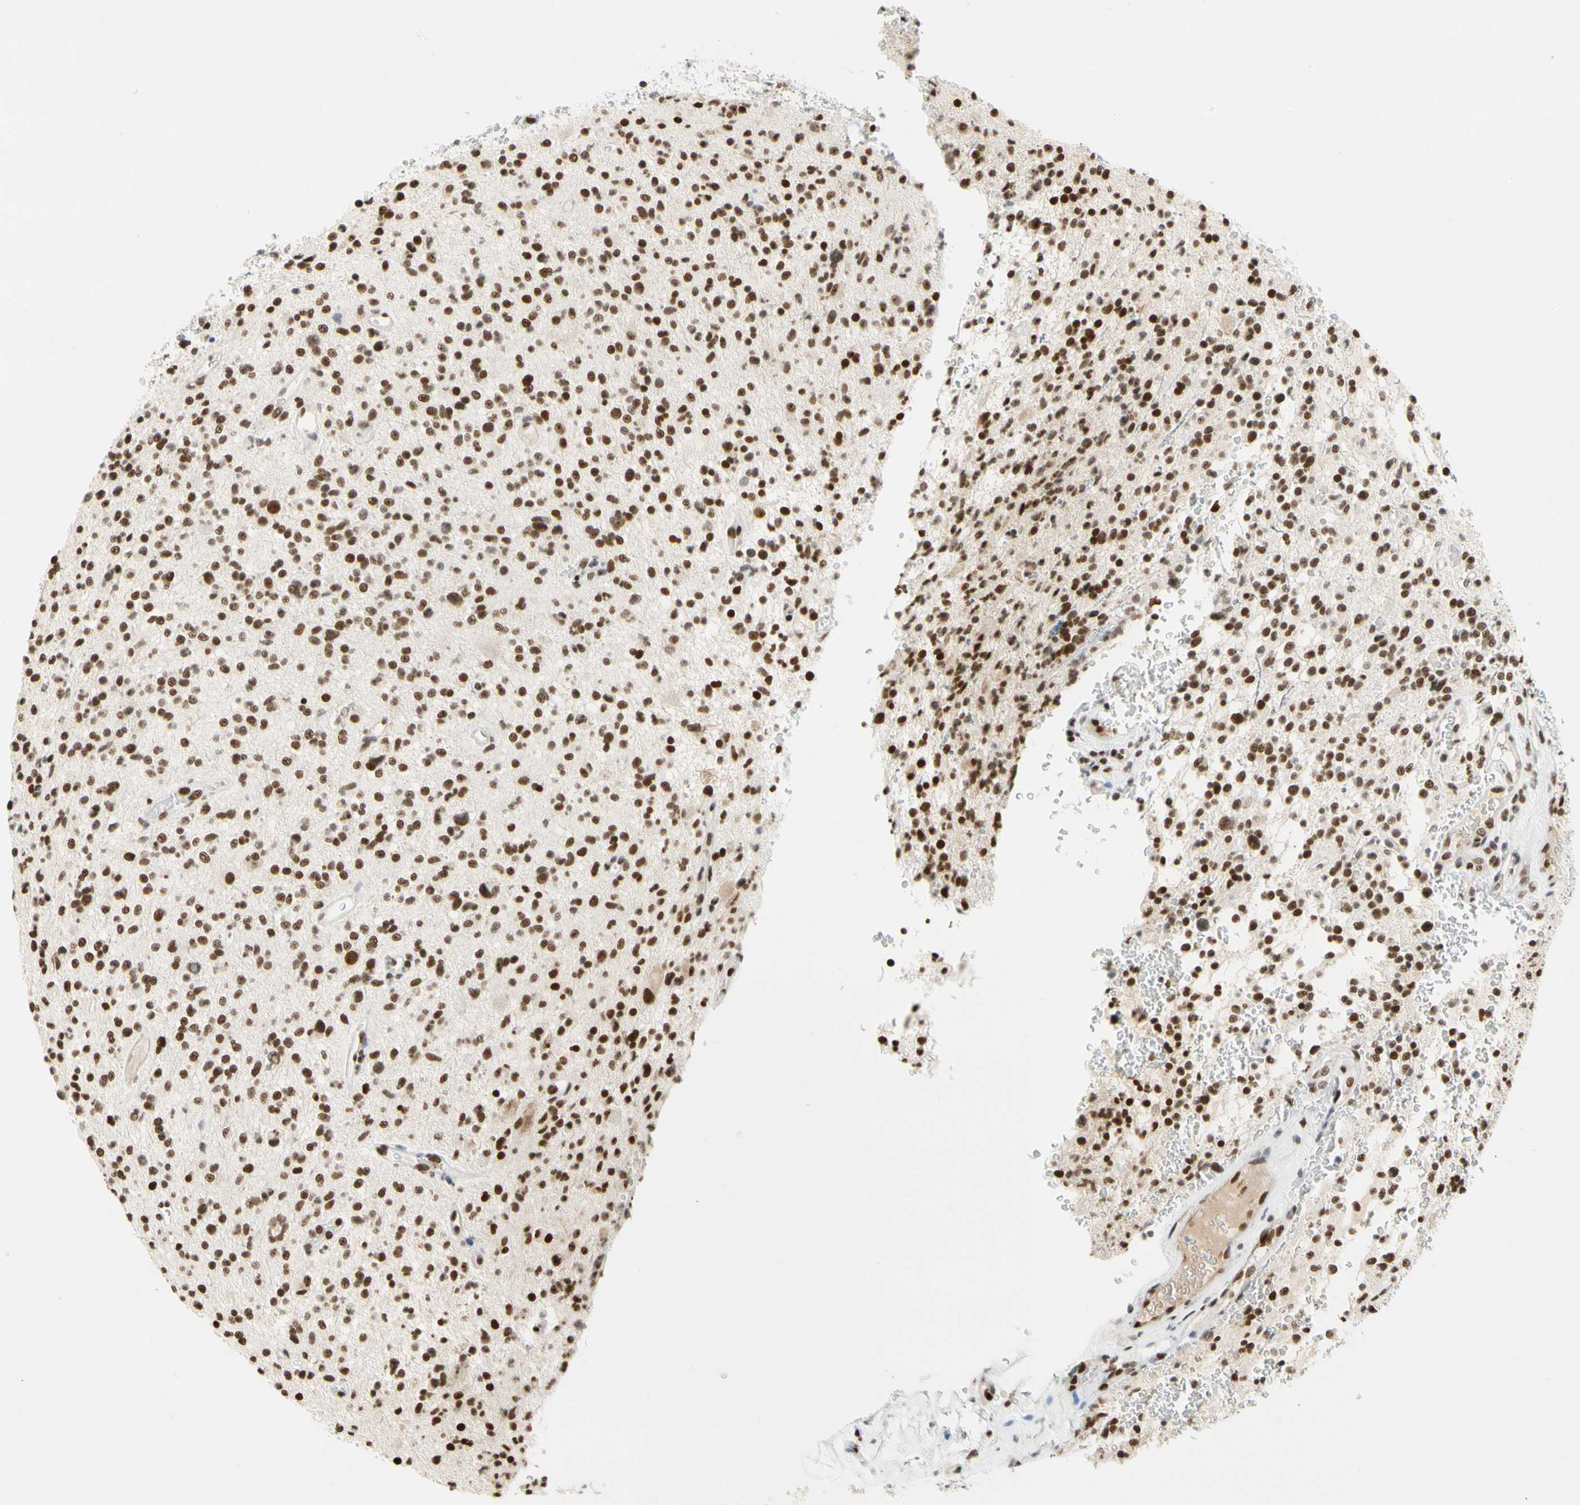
{"staining": {"intensity": "strong", "quantity": ">75%", "location": "nuclear"}, "tissue": "glioma", "cell_type": "Tumor cells", "image_type": "cancer", "snomed": [{"axis": "morphology", "description": "Glioma, malignant, High grade"}, {"axis": "topography", "description": "Brain"}], "caption": "DAB immunohistochemical staining of glioma demonstrates strong nuclear protein staining in approximately >75% of tumor cells. (Brightfield microscopy of DAB IHC at high magnification).", "gene": "ZSCAN16", "patient": {"sex": "male", "age": 48}}